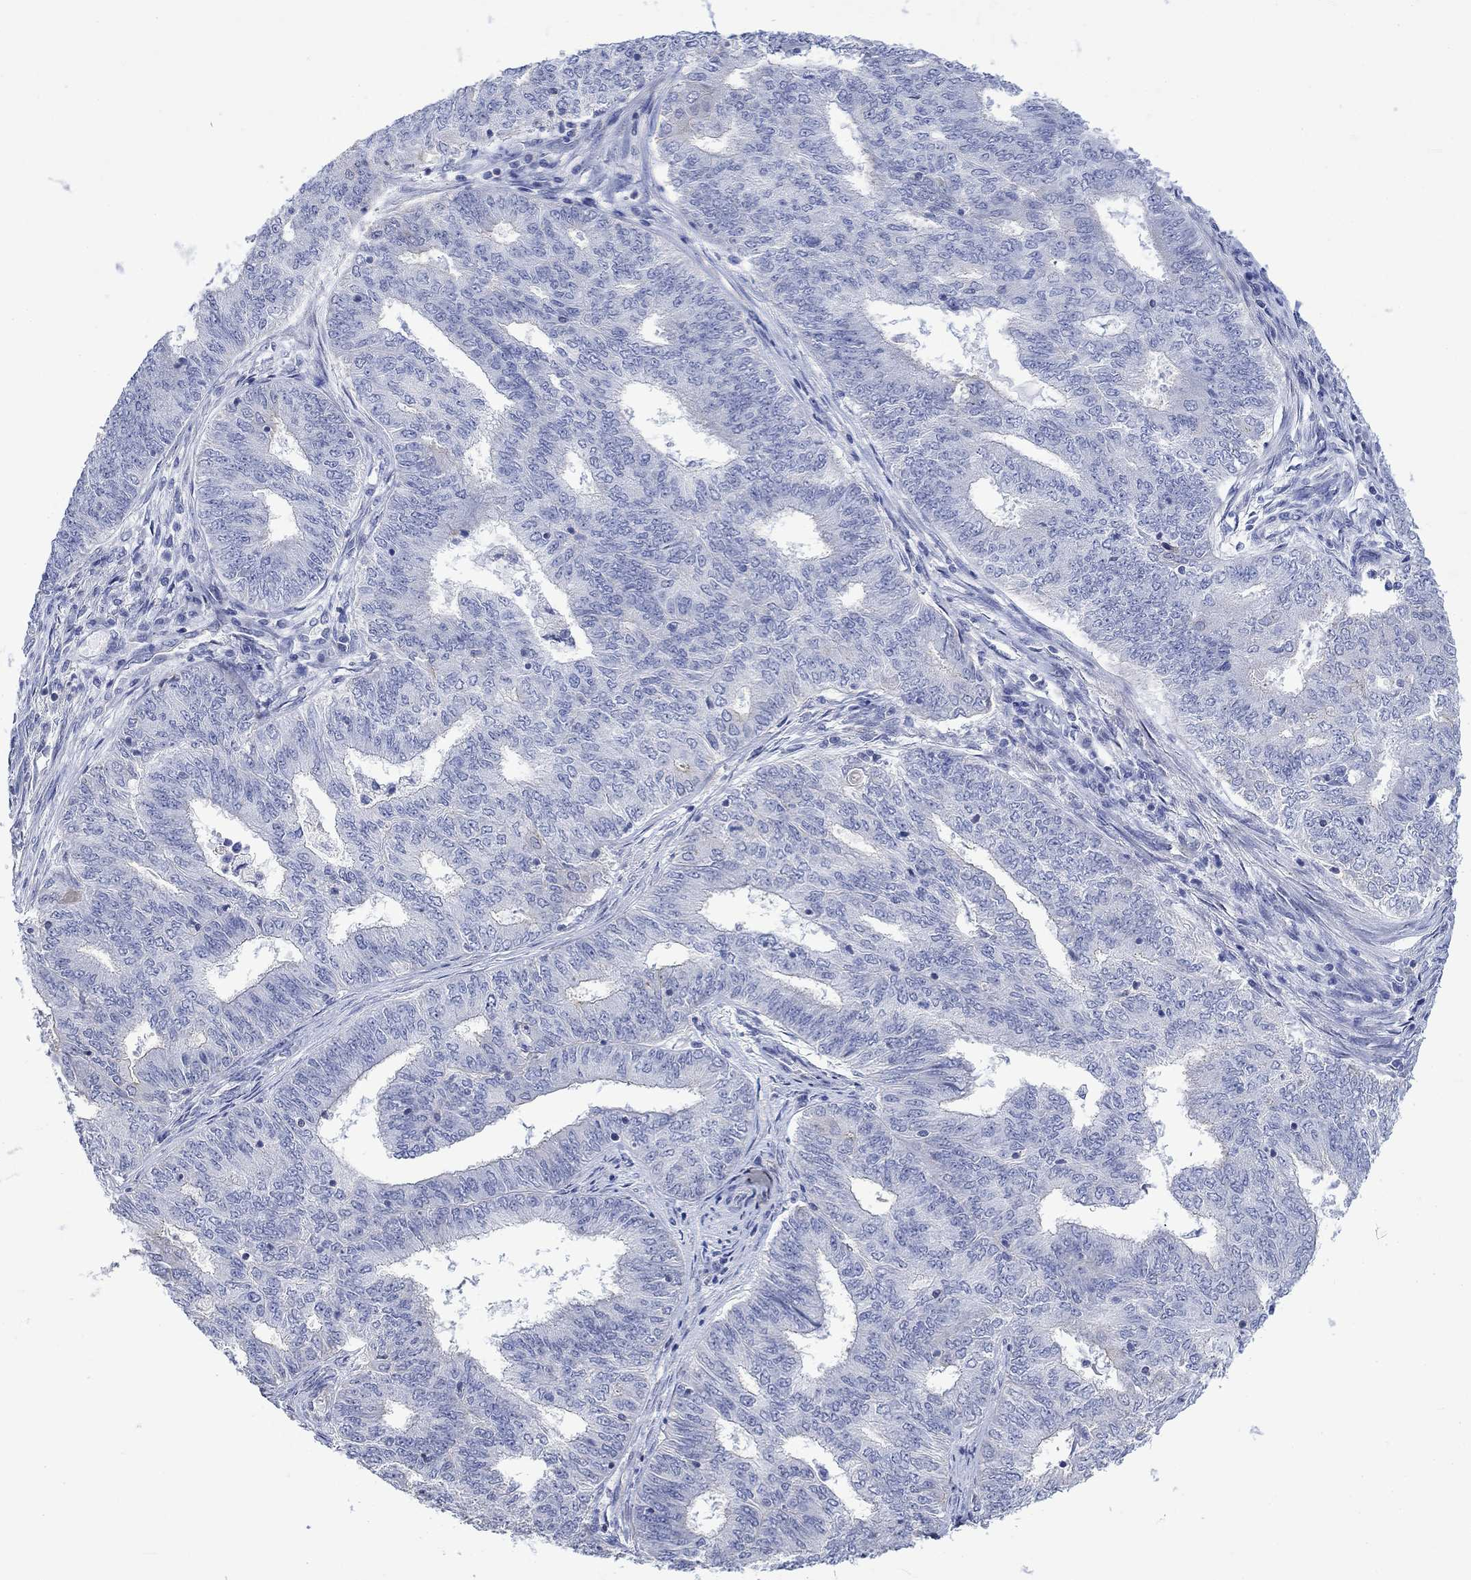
{"staining": {"intensity": "negative", "quantity": "none", "location": "none"}, "tissue": "endometrial cancer", "cell_type": "Tumor cells", "image_type": "cancer", "snomed": [{"axis": "morphology", "description": "Adenocarcinoma, NOS"}, {"axis": "topography", "description": "Endometrium"}], "caption": "Tumor cells show no significant protein expression in endometrial adenocarcinoma.", "gene": "AGRP", "patient": {"sex": "female", "age": 62}}